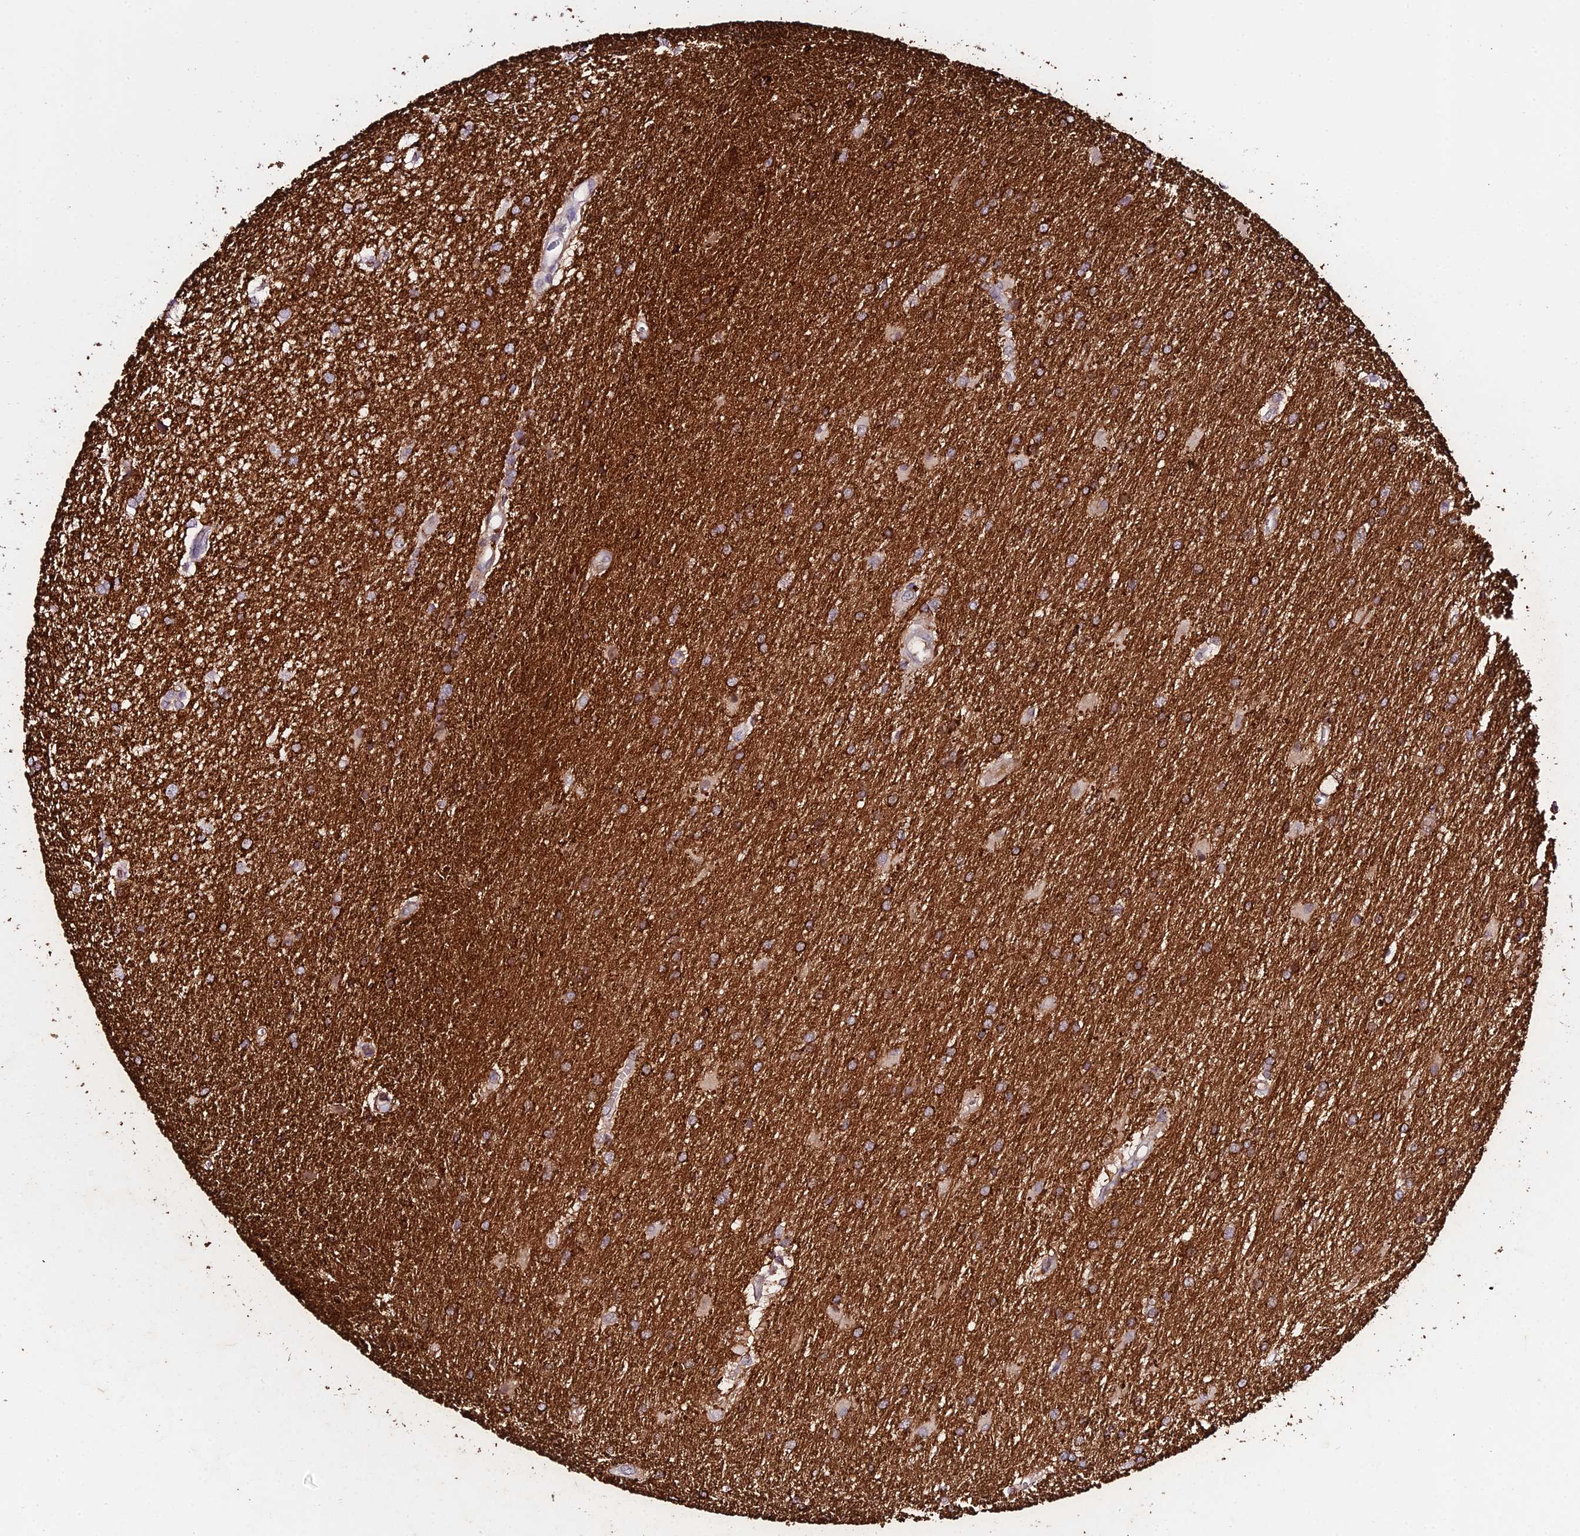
{"staining": {"intensity": "strong", "quantity": "25%-75%", "location": "cytoplasmic/membranous"}, "tissue": "glioma", "cell_type": "Tumor cells", "image_type": "cancer", "snomed": [{"axis": "morphology", "description": "Glioma, malignant, Low grade"}, {"axis": "topography", "description": "Brain"}], "caption": "This is a photomicrograph of IHC staining of malignant glioma (low-grade), which shows strong positivity in the cytoplasmic/membranous of tumor cells.", "gene": "DEFB132", "patient": {"sex": "male", "age": 66}}